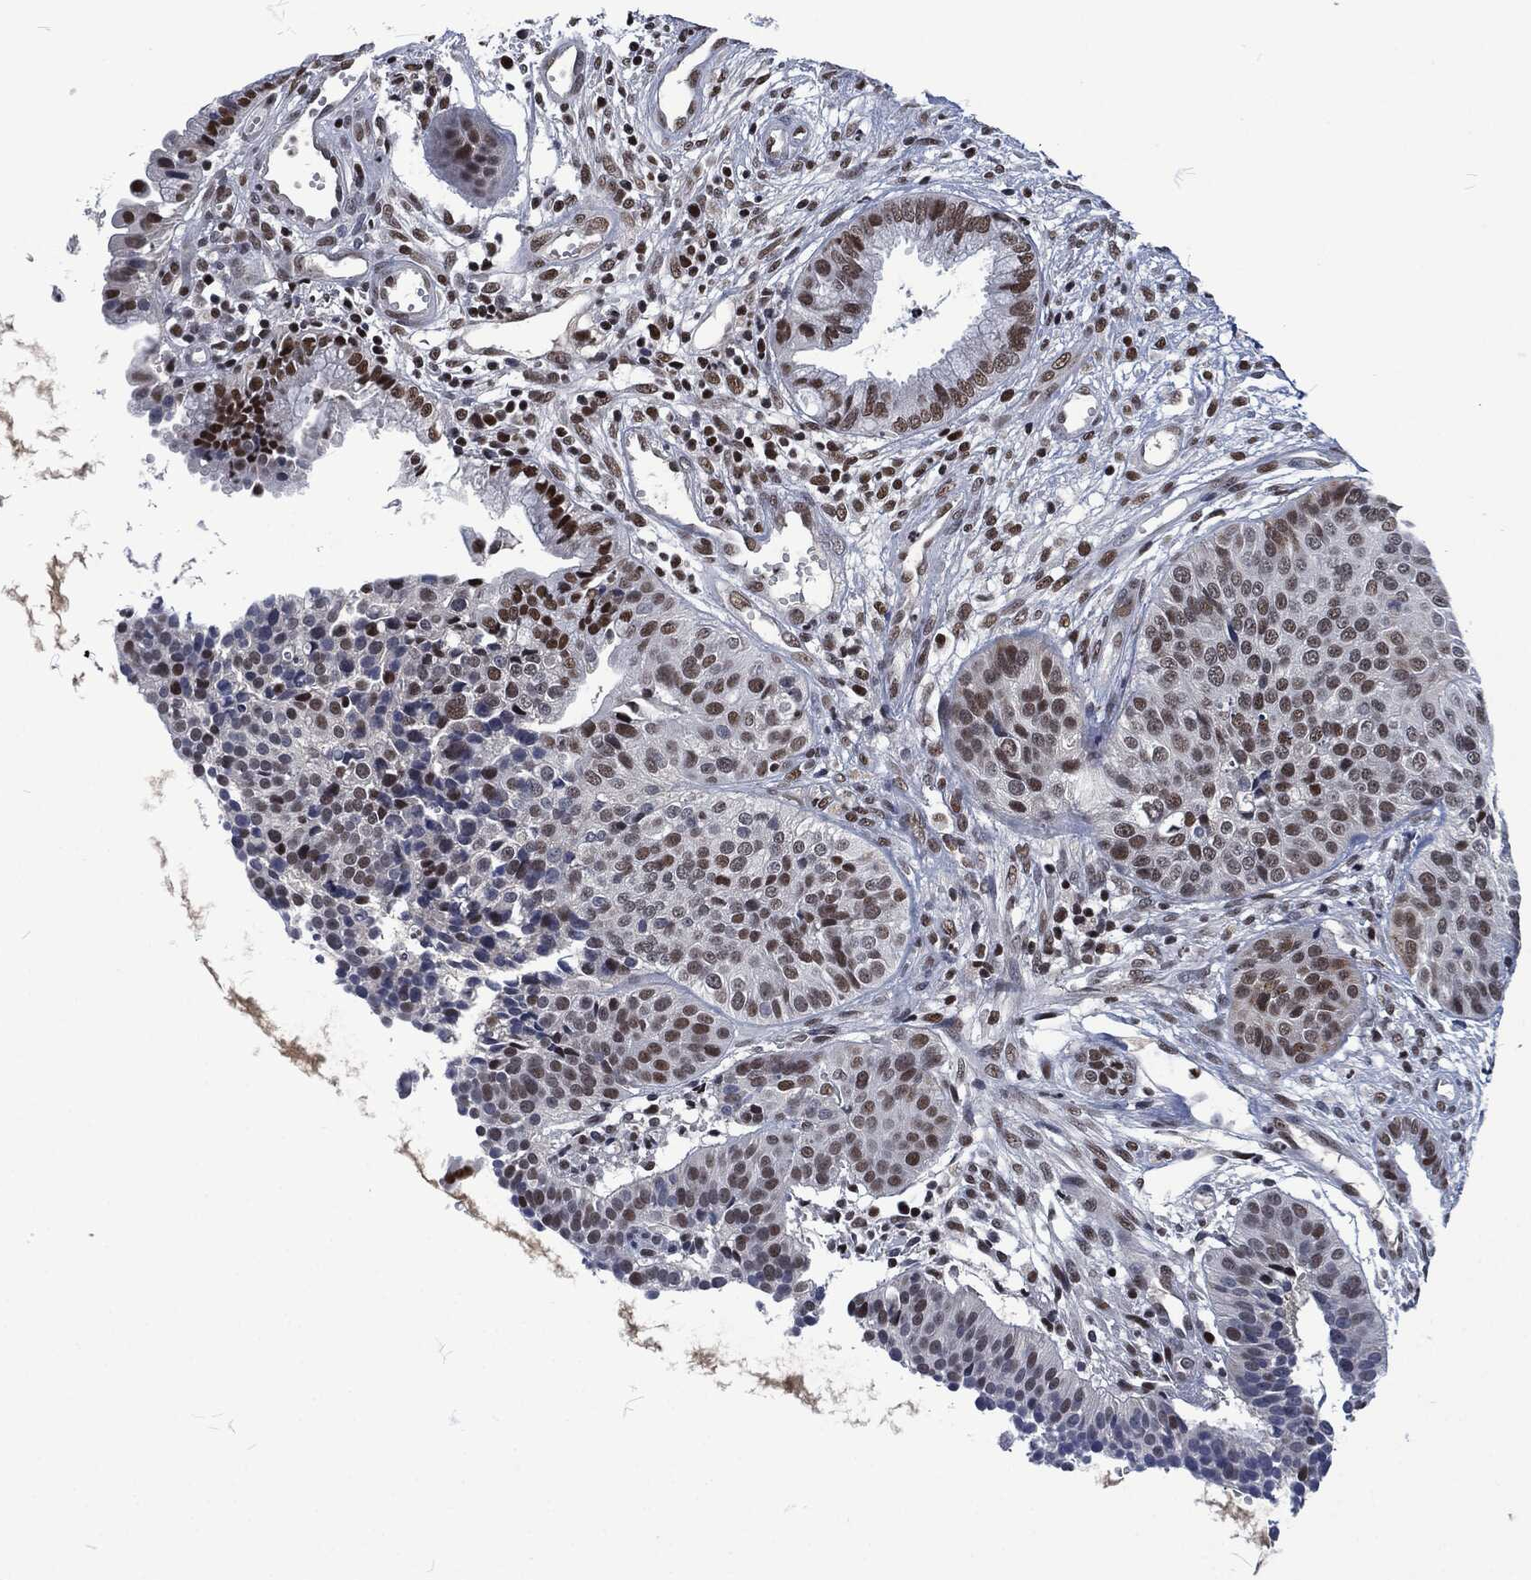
{"staining": {"intensity": "moderate", "quantity": "25%-75%", "location": "nuclear"}, "tissue": "cervical cancer", "cell_type": "Tumor cells", "image_type": "cancer", "snomed": [{"axis": "morphology", "description": "Normal tissue, NOS"}, {"axis": "morphology", "description": "Squamous cell carcinoma, NOS"}, {"axis": "topography", "description": "Cervix"}], "caption": "Moderate nuclear positivity for a protein is present in approximately 25%-75% of tumor cells of cervical squamous cell carcinoma using immunohistochemistry.", "gene": "DCPS", "patient": {"sex": "female", "age": 39}}